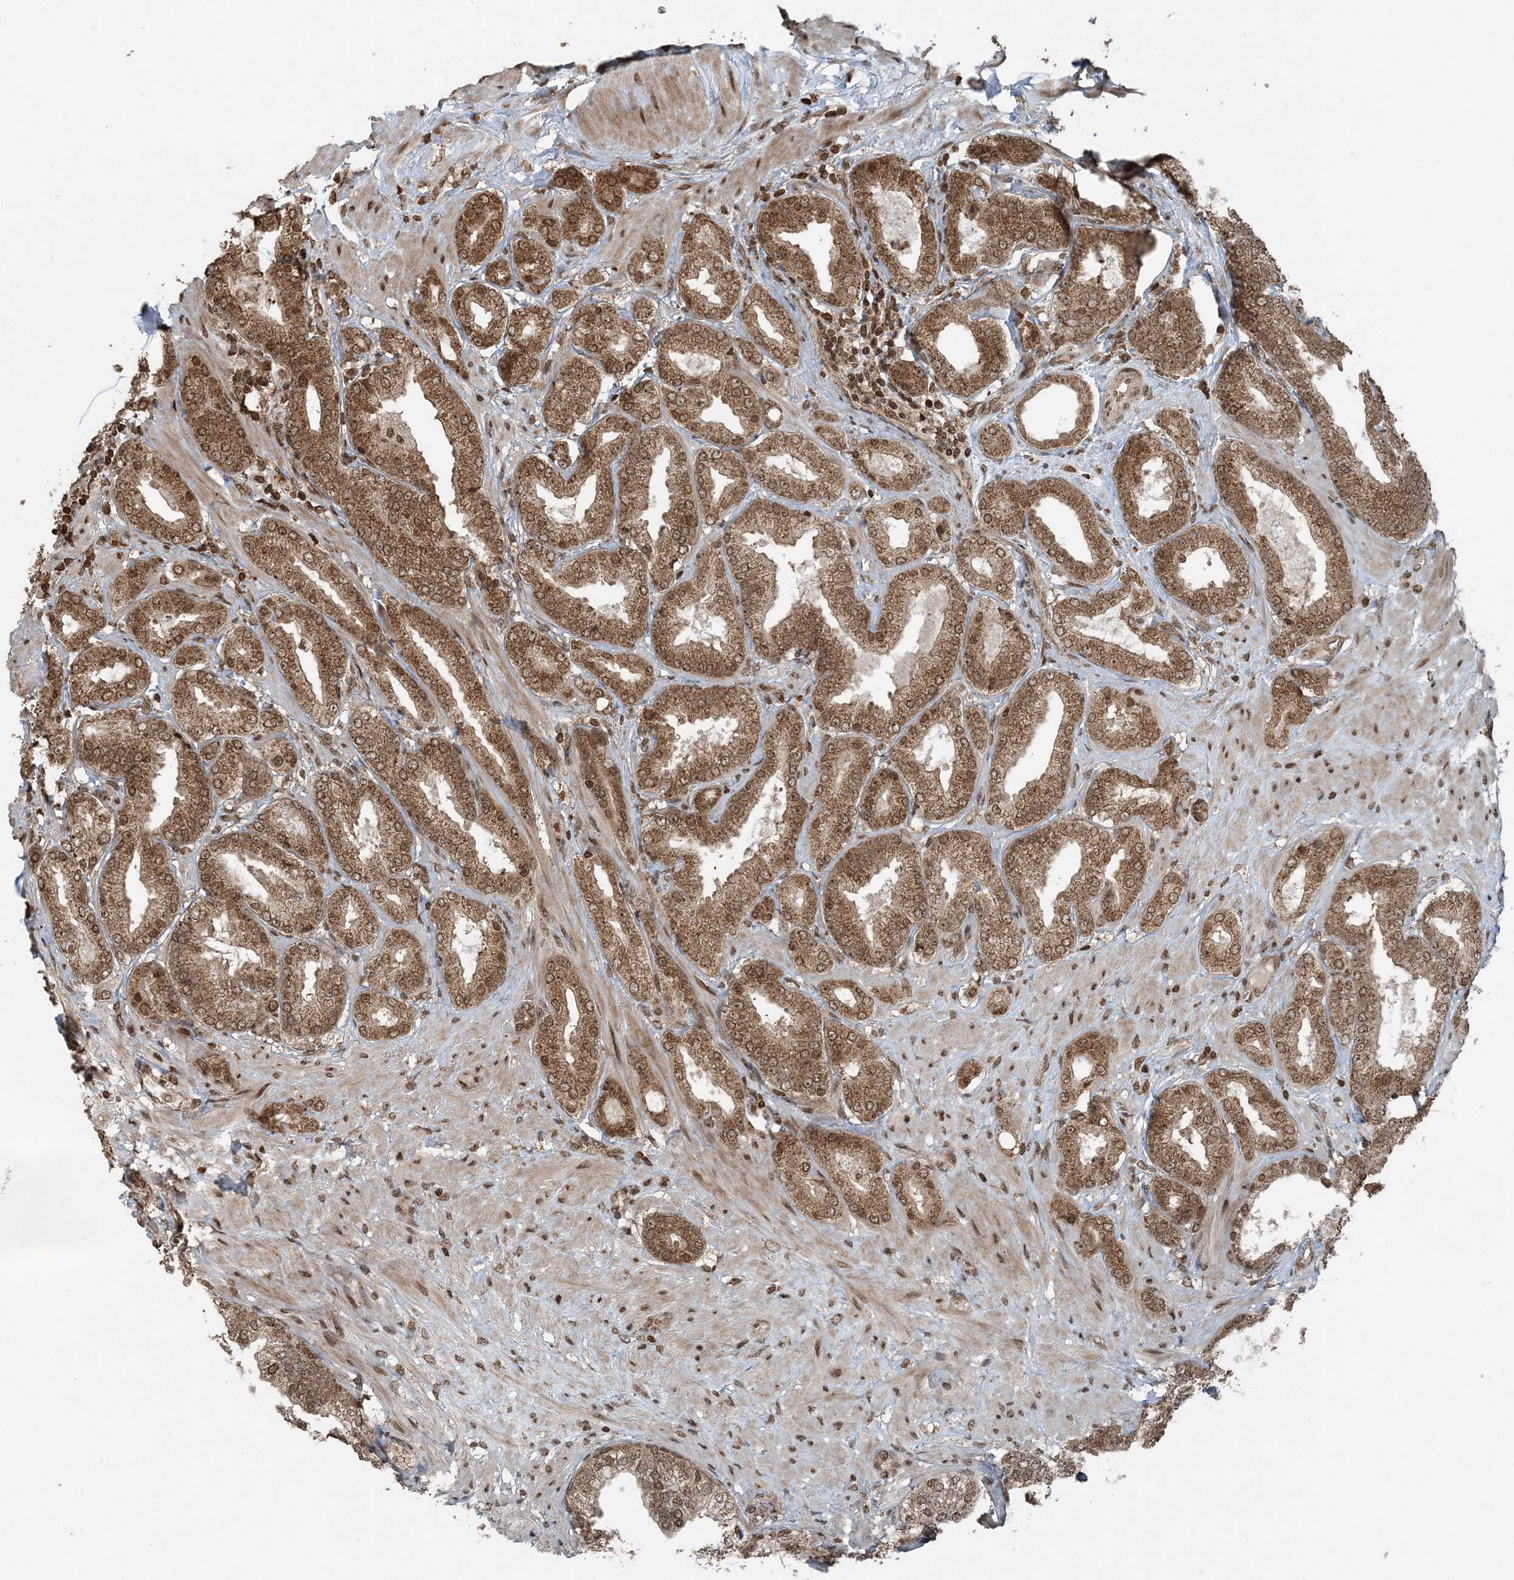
{"staining": {"intensity": "moderate", "quantity": ">75%", "location": "cytoplasmic/membranous,nuclear"}, "tissue": "prostate cancer", "cell_type": "Tumor cells", "image_type": "cancer", "snomed": [{"axis": "morphology", "description": "Adenocarcinoma, Low grade"}, {"axis": "topography", "description": "Prostate"}], "caption": "Immunohistochemistry histopathology image of neoplastic tissue: human low-grade adenocarcinoma (prostate) stained using IHC demonstrates medium levels of moderate protein expression localized specifically in the cytoplasmic/membranous and nuclear of tumor cells, appearing as a cytoplasmic/membranous and nuclear brown color.", "gene": "ZFAND2B", "patient": {"sex": "male", "age": 63}}